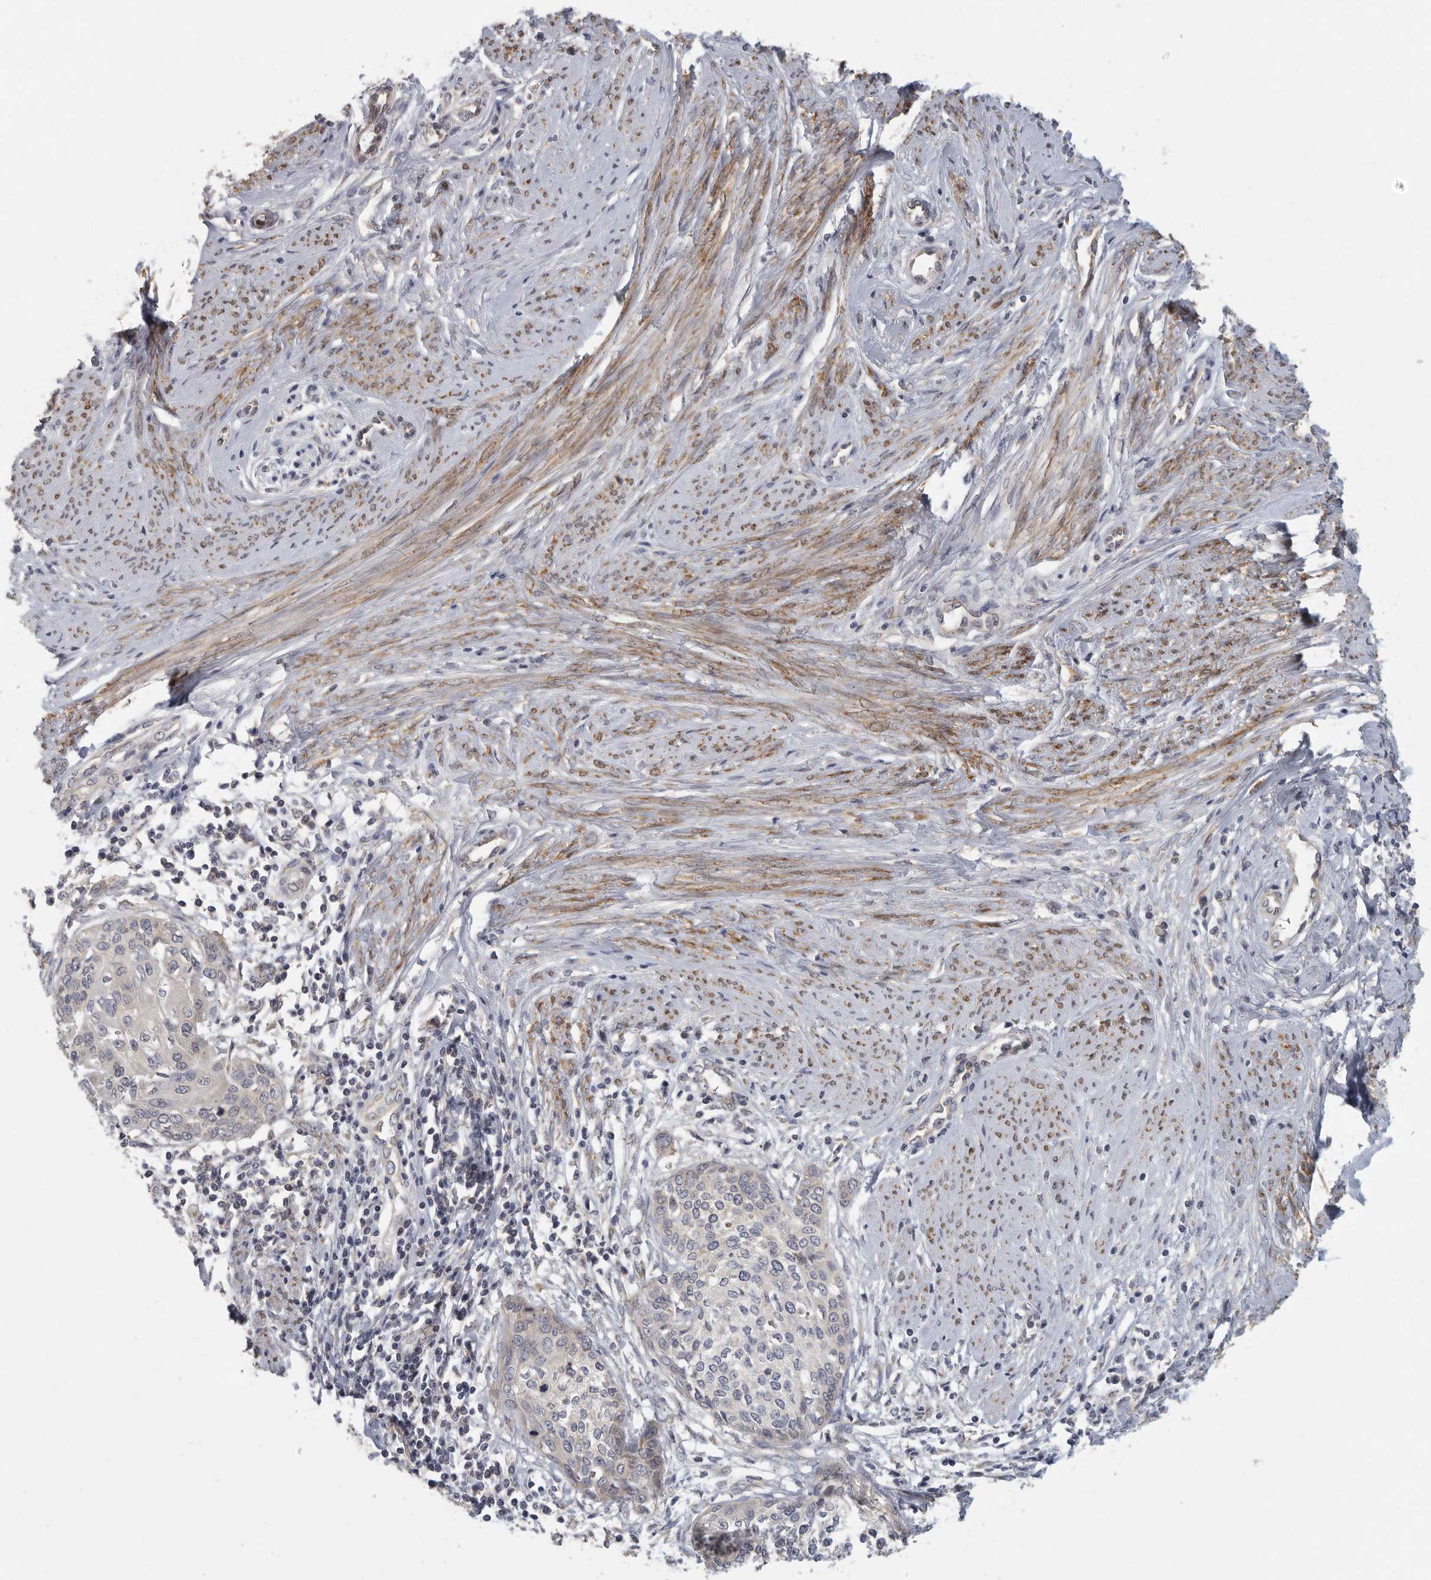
{"staining": {"intensity": "negative", "quantity": "none", "location": "none"}, "tissue": "cervical cancer", "cell_type": "Tumor cells", "image_type": "cancer", "snomed": [{"axis": "morphology", "description": "Squamous cell carcinoma, NOS"}, {"axis": "topography", "description": "Cervix"}], "caption": "Protein analysis of cervical cancer (squamous cell carcinoma) reveals no significant positivity in tumor cells. The staining is performed using DAB (3,3'-diaminobenzidine) brown chromogen with nuclei counter-stained in using hematoxylin.", "gene": "BCAP29", "patient": {"sex": "female", "age": 37}}